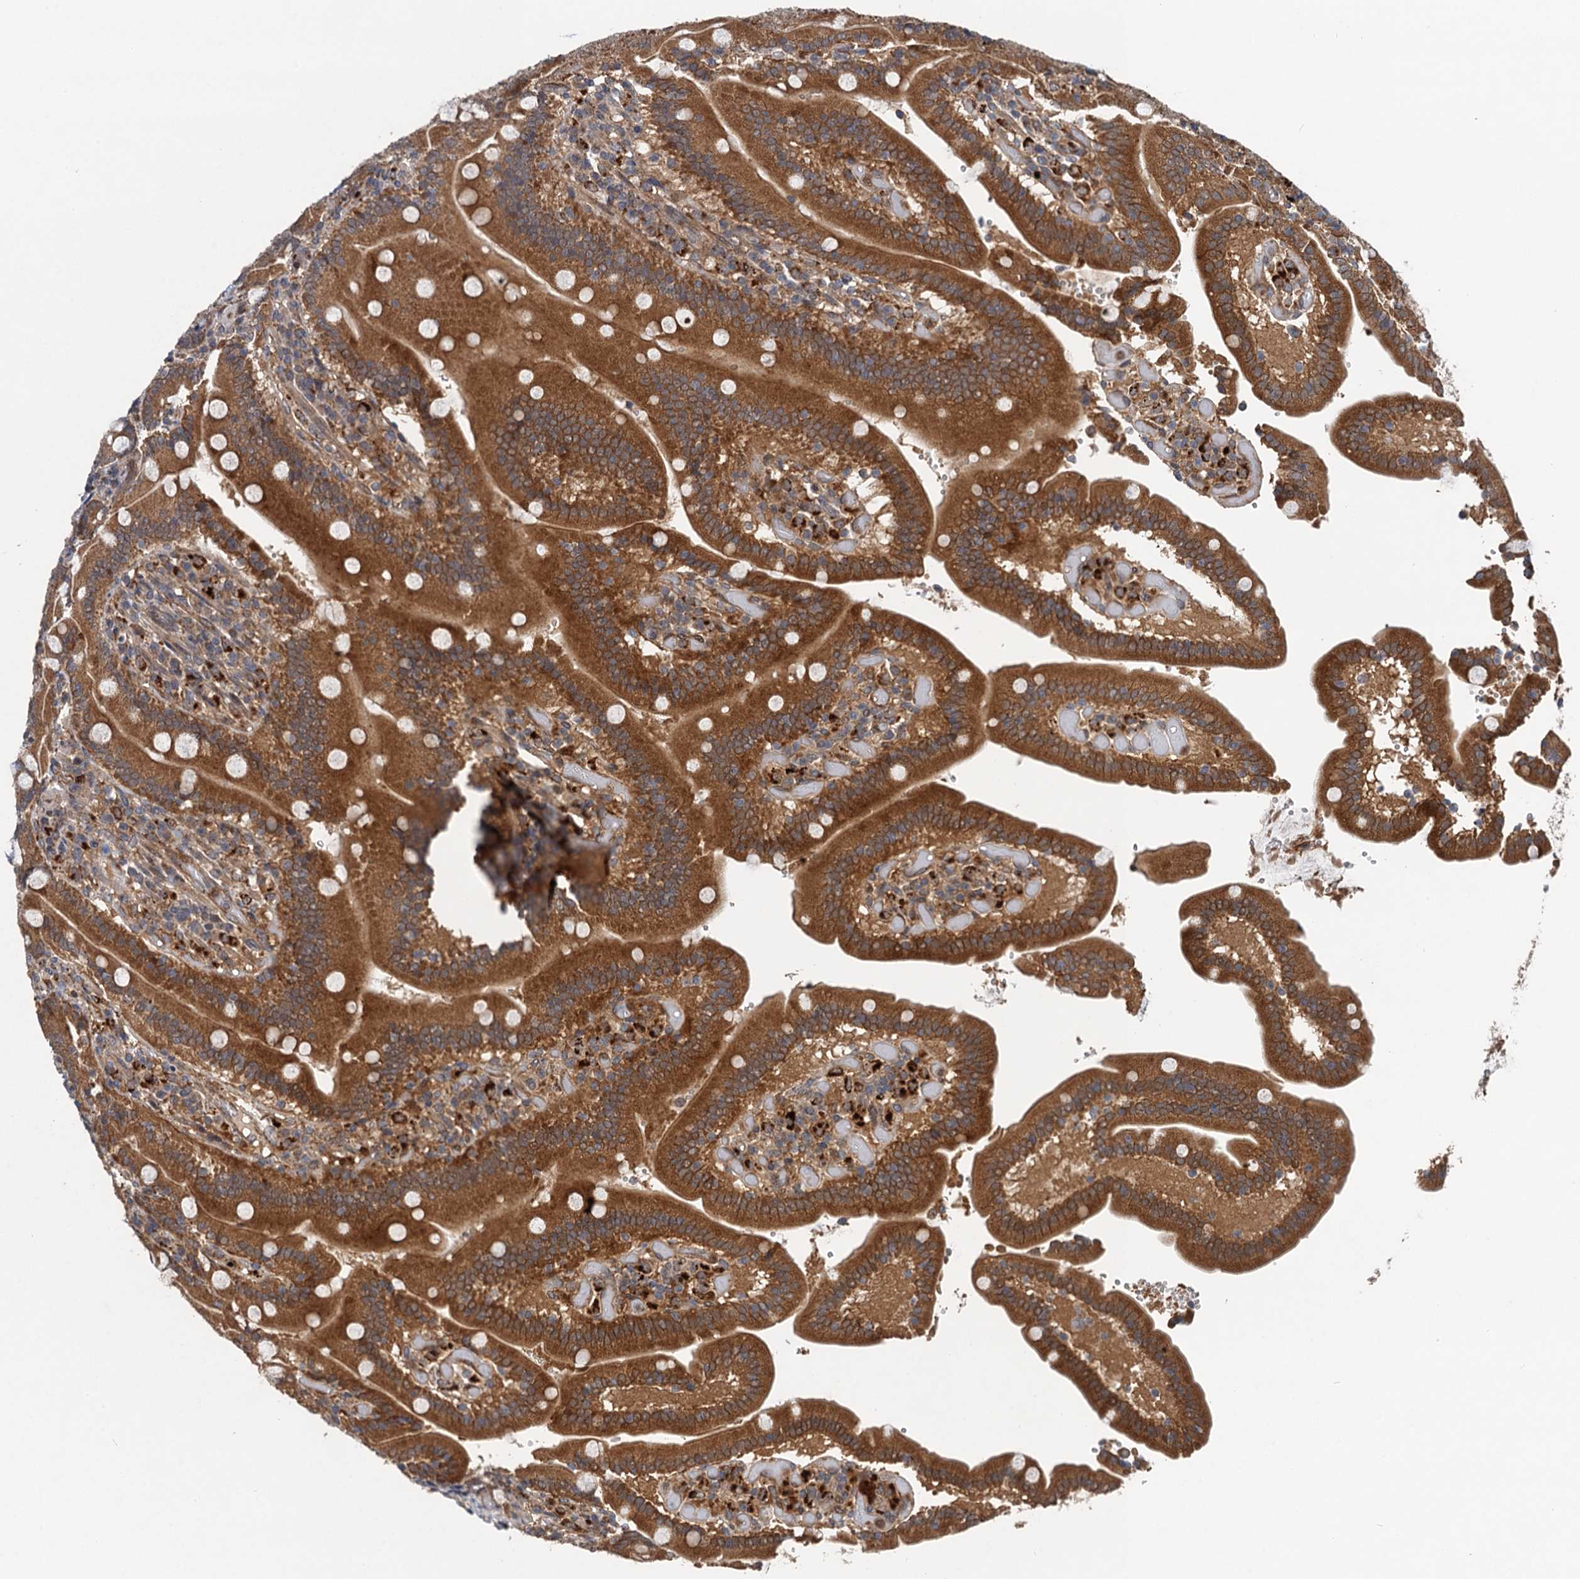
{"staining": {"intensity": "strong", "quantity": ">75%", "location": "cytoplasmic/membranous"}, "tissue": "duodenum", "cell_type": "Glandular cells", "image_type": "normal", "snomed": [{"axis": "morphology", "description": "Normal tissue, NOS"}, {"axis": "topography", "description": "Duodenum"}], "caption": "Protein staining of normal duodenum reveals strong cytoplasmic/membranous expression in about >75% of glandular cells. (IHC, brightfield microscopy, high magnification).", "gene": "NLRP10", "patient": {"sex": "female", "age": 62}}